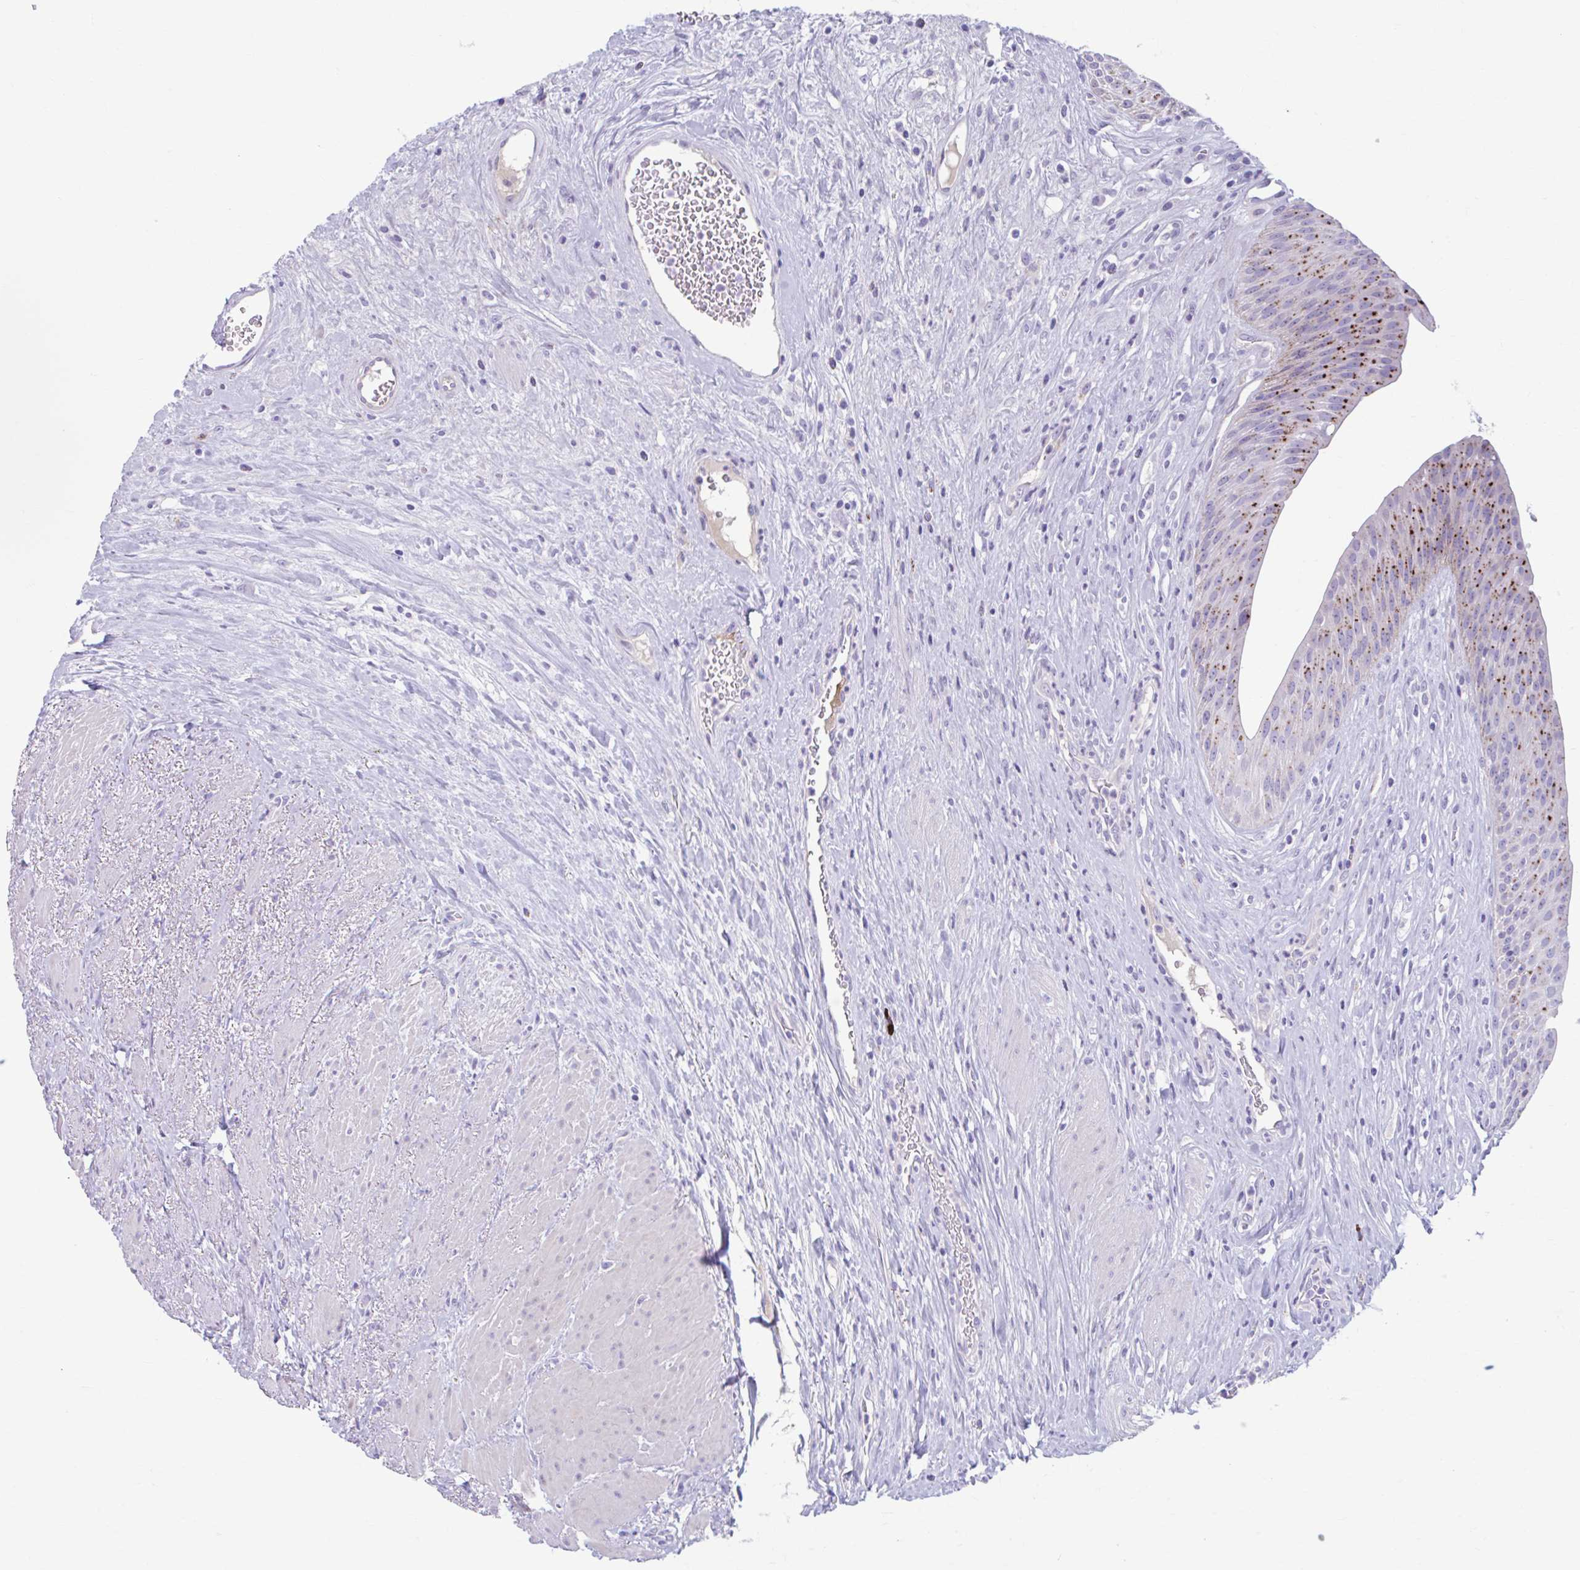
{"staining": {"intensity": "strong", "quantity": "<25%", "location": "cytoplasmic/membranous"}, "tissue": "urinary bladder", "cell_type": "Urothelial cells", "image_type": "normal", "snomed": [{"axis": "morphology", "description": "Normal tissue, NOS"}, {"axis": "topography", "description": "Urinary bladder"}], "caption": "Urinary bladder stained with DAB IHC shows medium levels of strong cytoplasmic/membranous expression in approximately <25% of urothelial cells.", "gene": "C12orf71", "patient": {"sex": "female", "age": 56}}